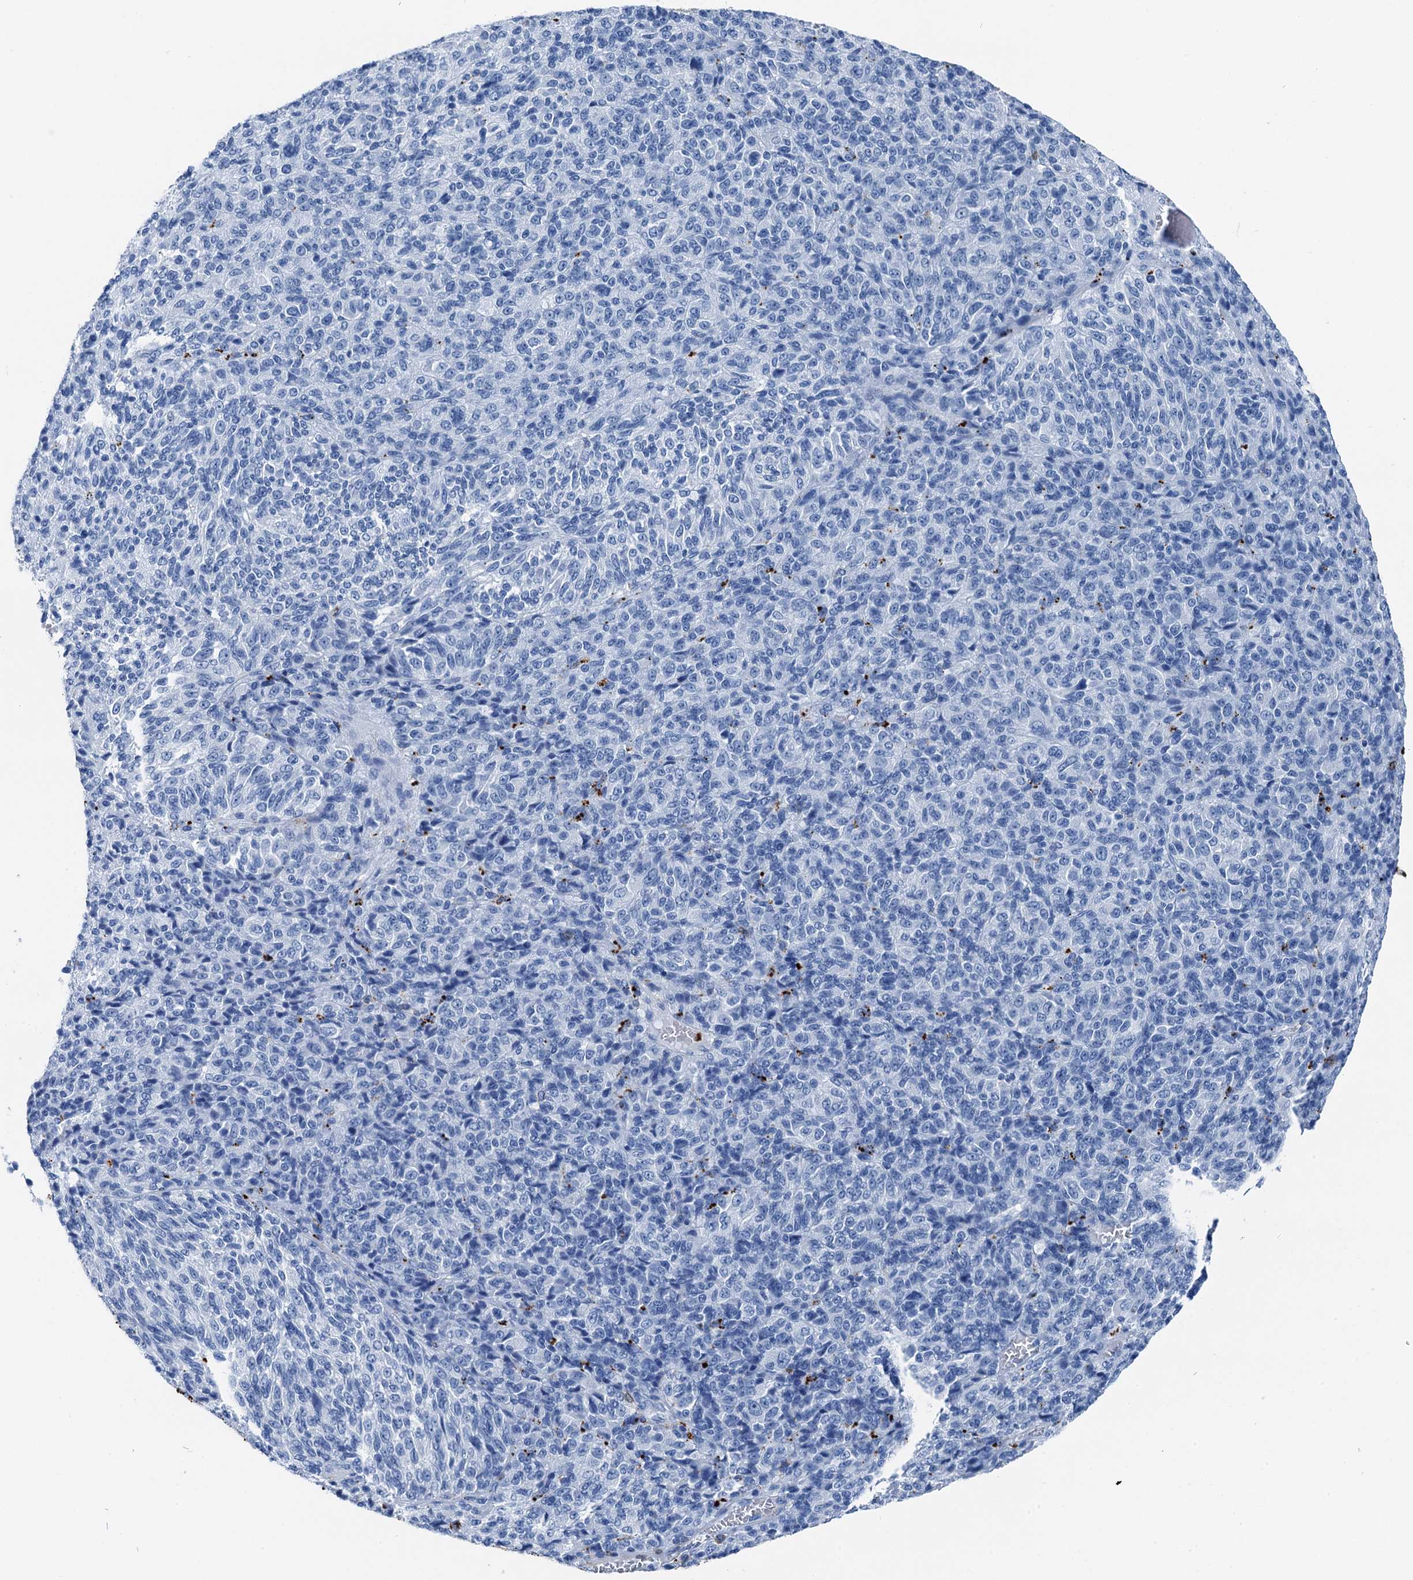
{"staining": {"intensity": "negative", "quantity": "none", "location": "none"}, "tissue": "melanoma", "cell_type": "Tumor cells", "image_type": "cancer", "snomed": [{"axis": "morphology", "description": "Malignant melanoma, Metastatic site"}, {"axis": "topography", "description": "Brain"}], "caption": "DAB (3,3'-diaminobenzidine) immunohistochemical staining of malignant melanoma (metastatic site) displays no significant staining in tumor cells.", "gene": "PLAC8", "patient": {"sex": "female", "age": 56}}